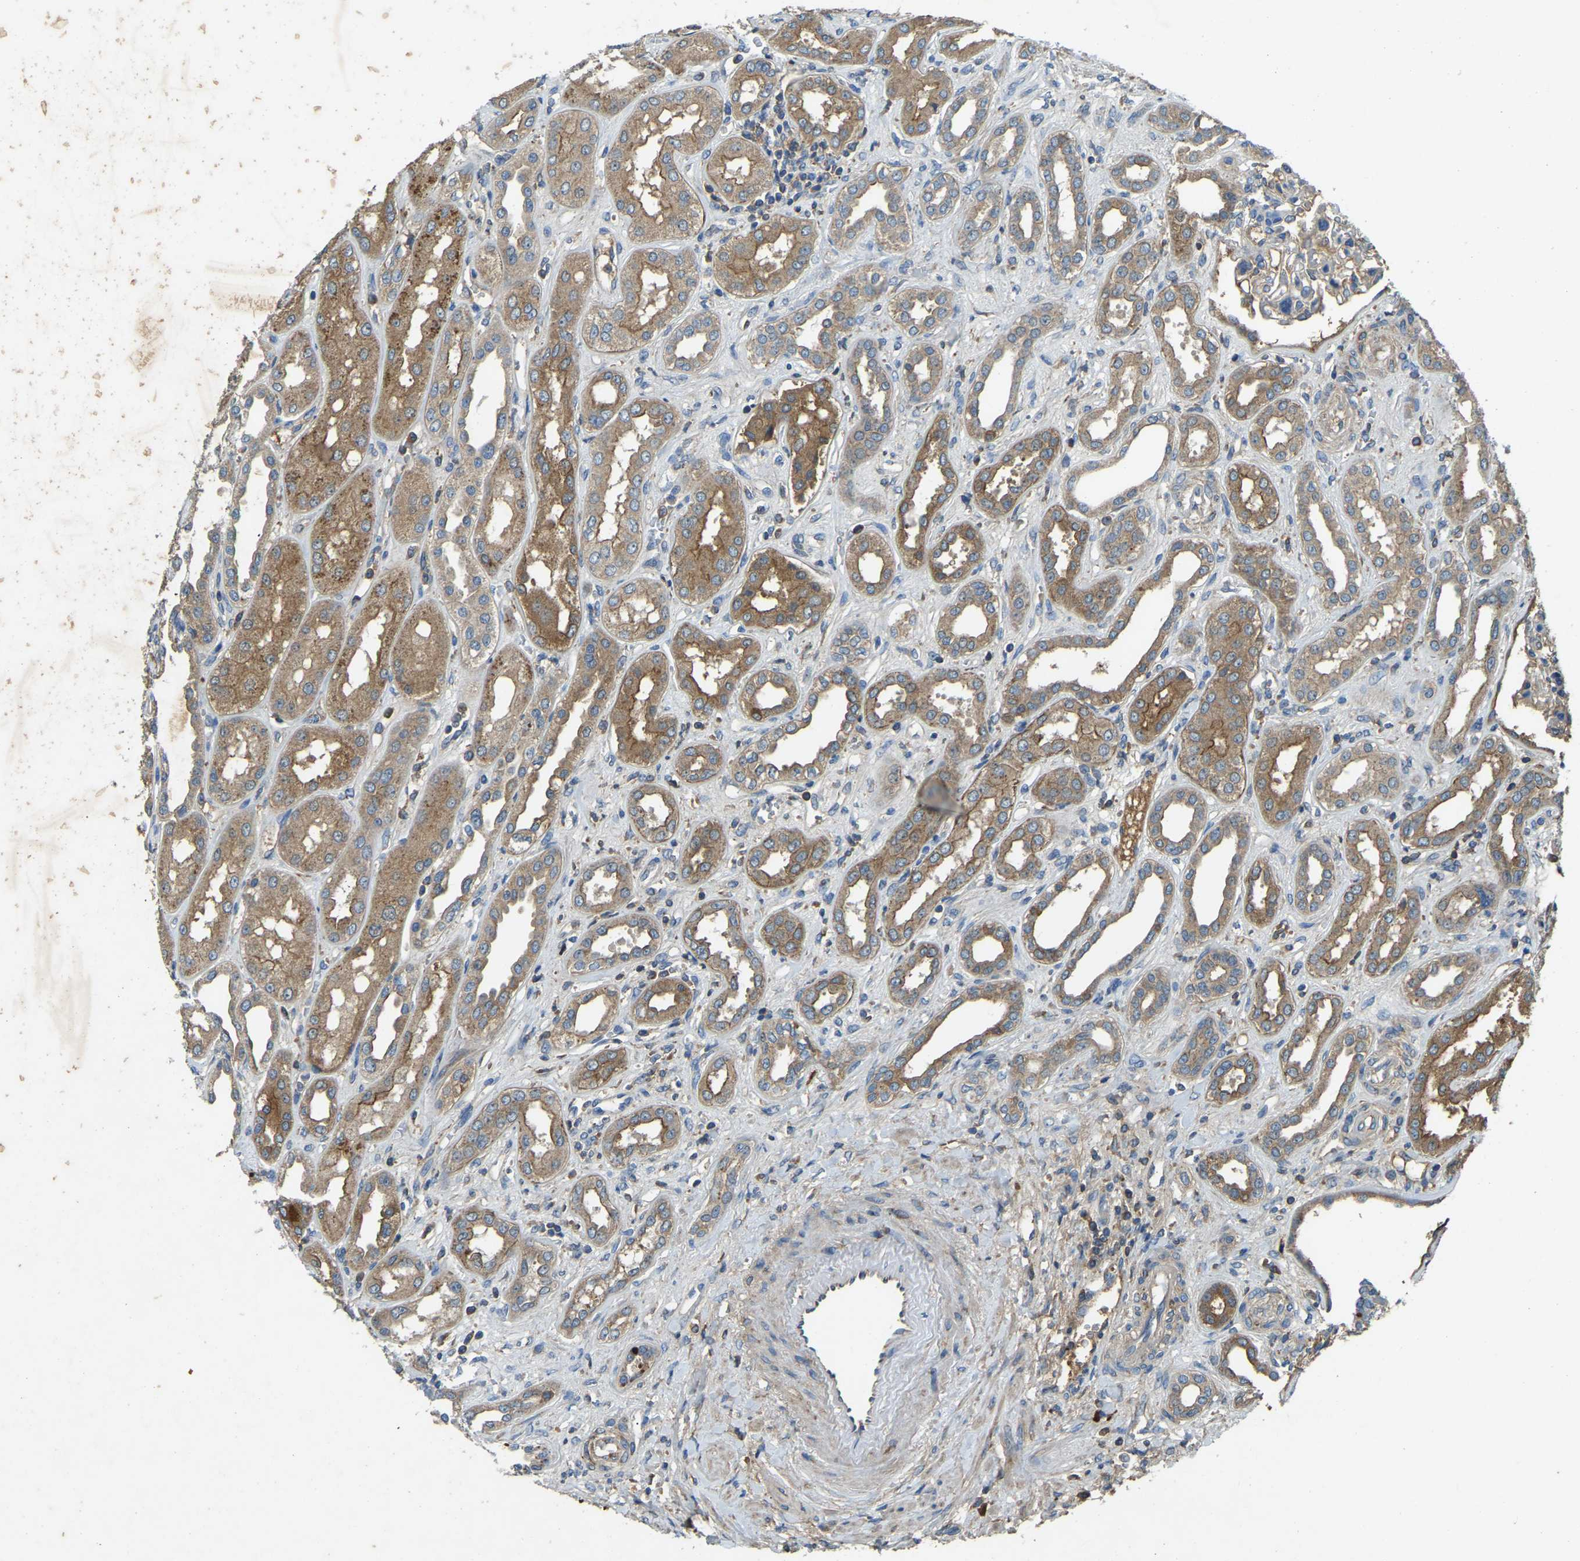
{"staining": {"intensity": "weak", "quantity": "25%-75%", "location": "cytoplasmic/membranous"}, "tissue": "kidney", "cell_type": "Cells in glomeruli", "image_type": "normal", "snomed": [{"axis": "morphology", "description": "Normal tissue, NOS"}, {"axis": "topography", "description": "Kidney"}], "caption": "Human kidney stained with a brown dye demonstrates weak cytoplasmic/membranous positive positivity in about 25%-75% of cells in glomeruli.", "gene": "ATP8B1", "patient": {"sex": "male", "age": 59}}